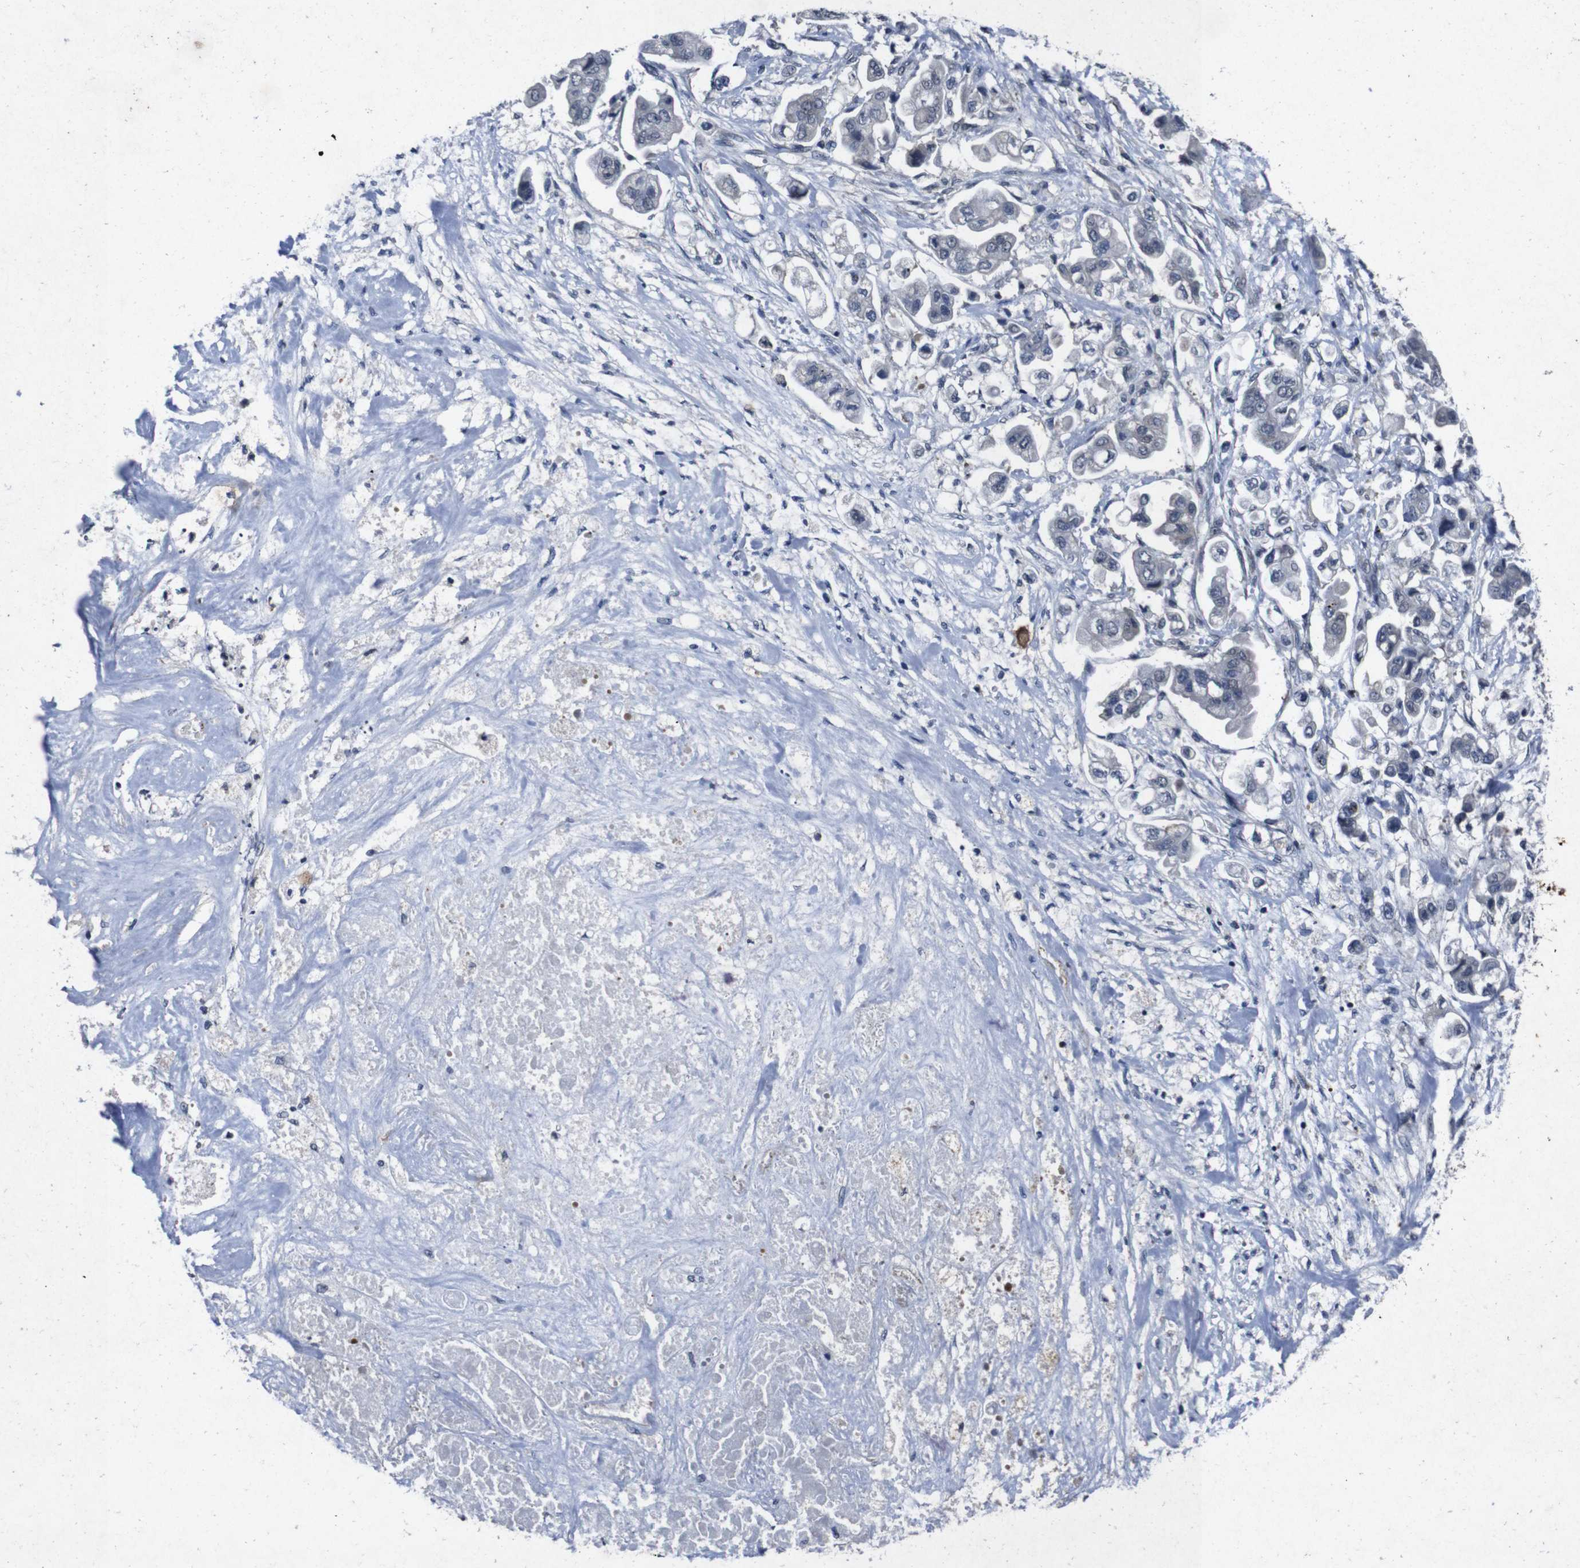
{"staining": {"intensity": "negative", "quantity": "none", "location": "none"}, "tissue": "stomach cancer", "cell_type": "Tumor cells", "image_type": "cancer", "snomed": [{"axis": "morphology", "description": "Adenocarcinoma, NOS"}, {"axis": "topography", "description": "Stomach"}], "caption": "Stomach cancer (adenocarcinoma) stained for a protein using IHC demonstrates no expression tumor cells.", "gene": "AKT3", "patient": {"sex": "male", "age": 62}}